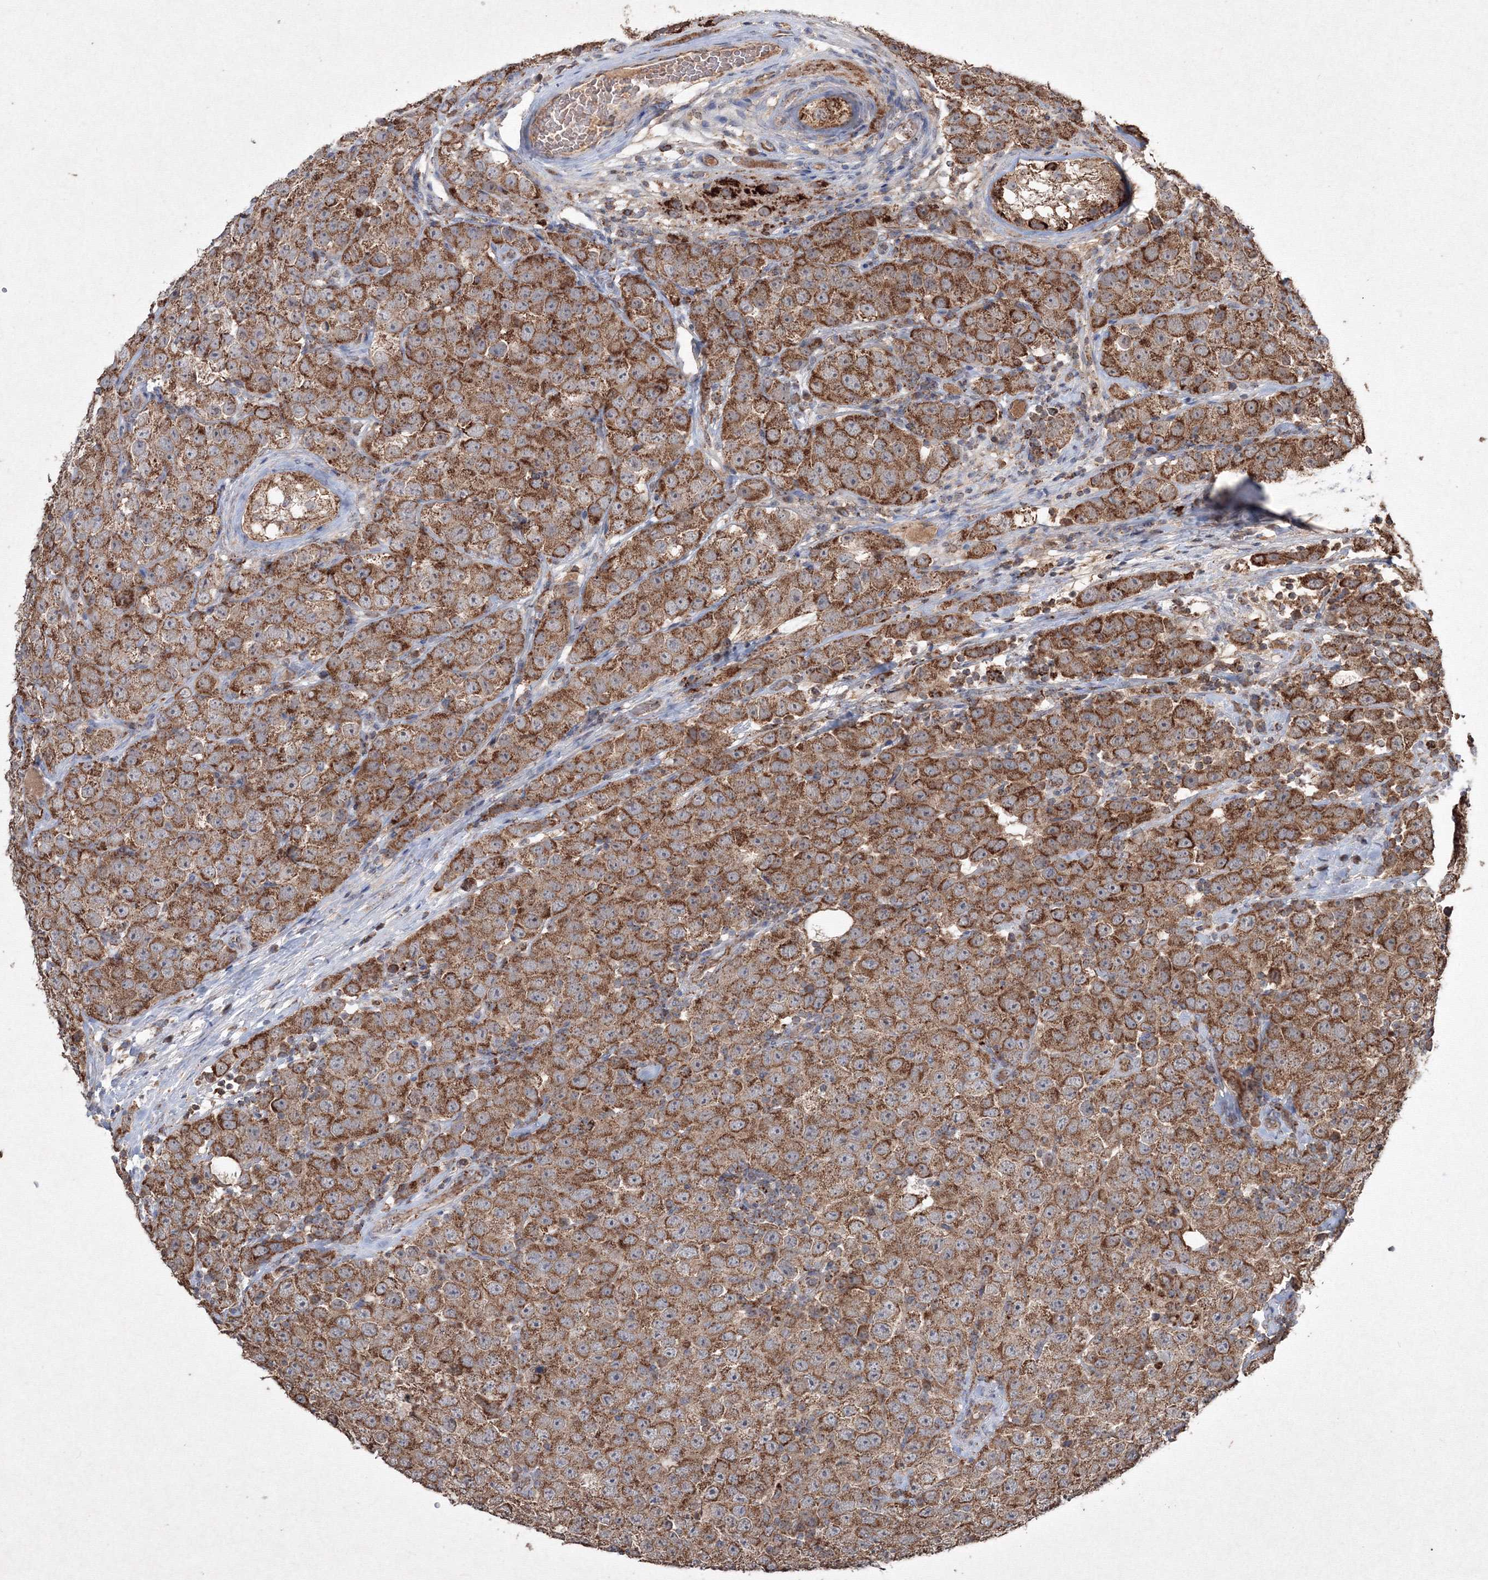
{"staining": {"intensity": "moderate", "quantity": ">75%", "location": "cytoplasmic/membranous"}, "tissue": "testis cancer", "cell_type": "Tumor cells", "image_type": "cancer", "snomed": [{"axis": "morphology", "description": "Seminoma, NOS"}, {"axis": "topography", "description": "Testis"}], "caption": "Testis cancer stained for a protein reveals moderate cytoplasmic/membranous positivity in tumor cells. (IHC, brightfield microscopy, high magnification).", "gene": "GRSF1", "patient": {"sex": "male", "age": 28}}